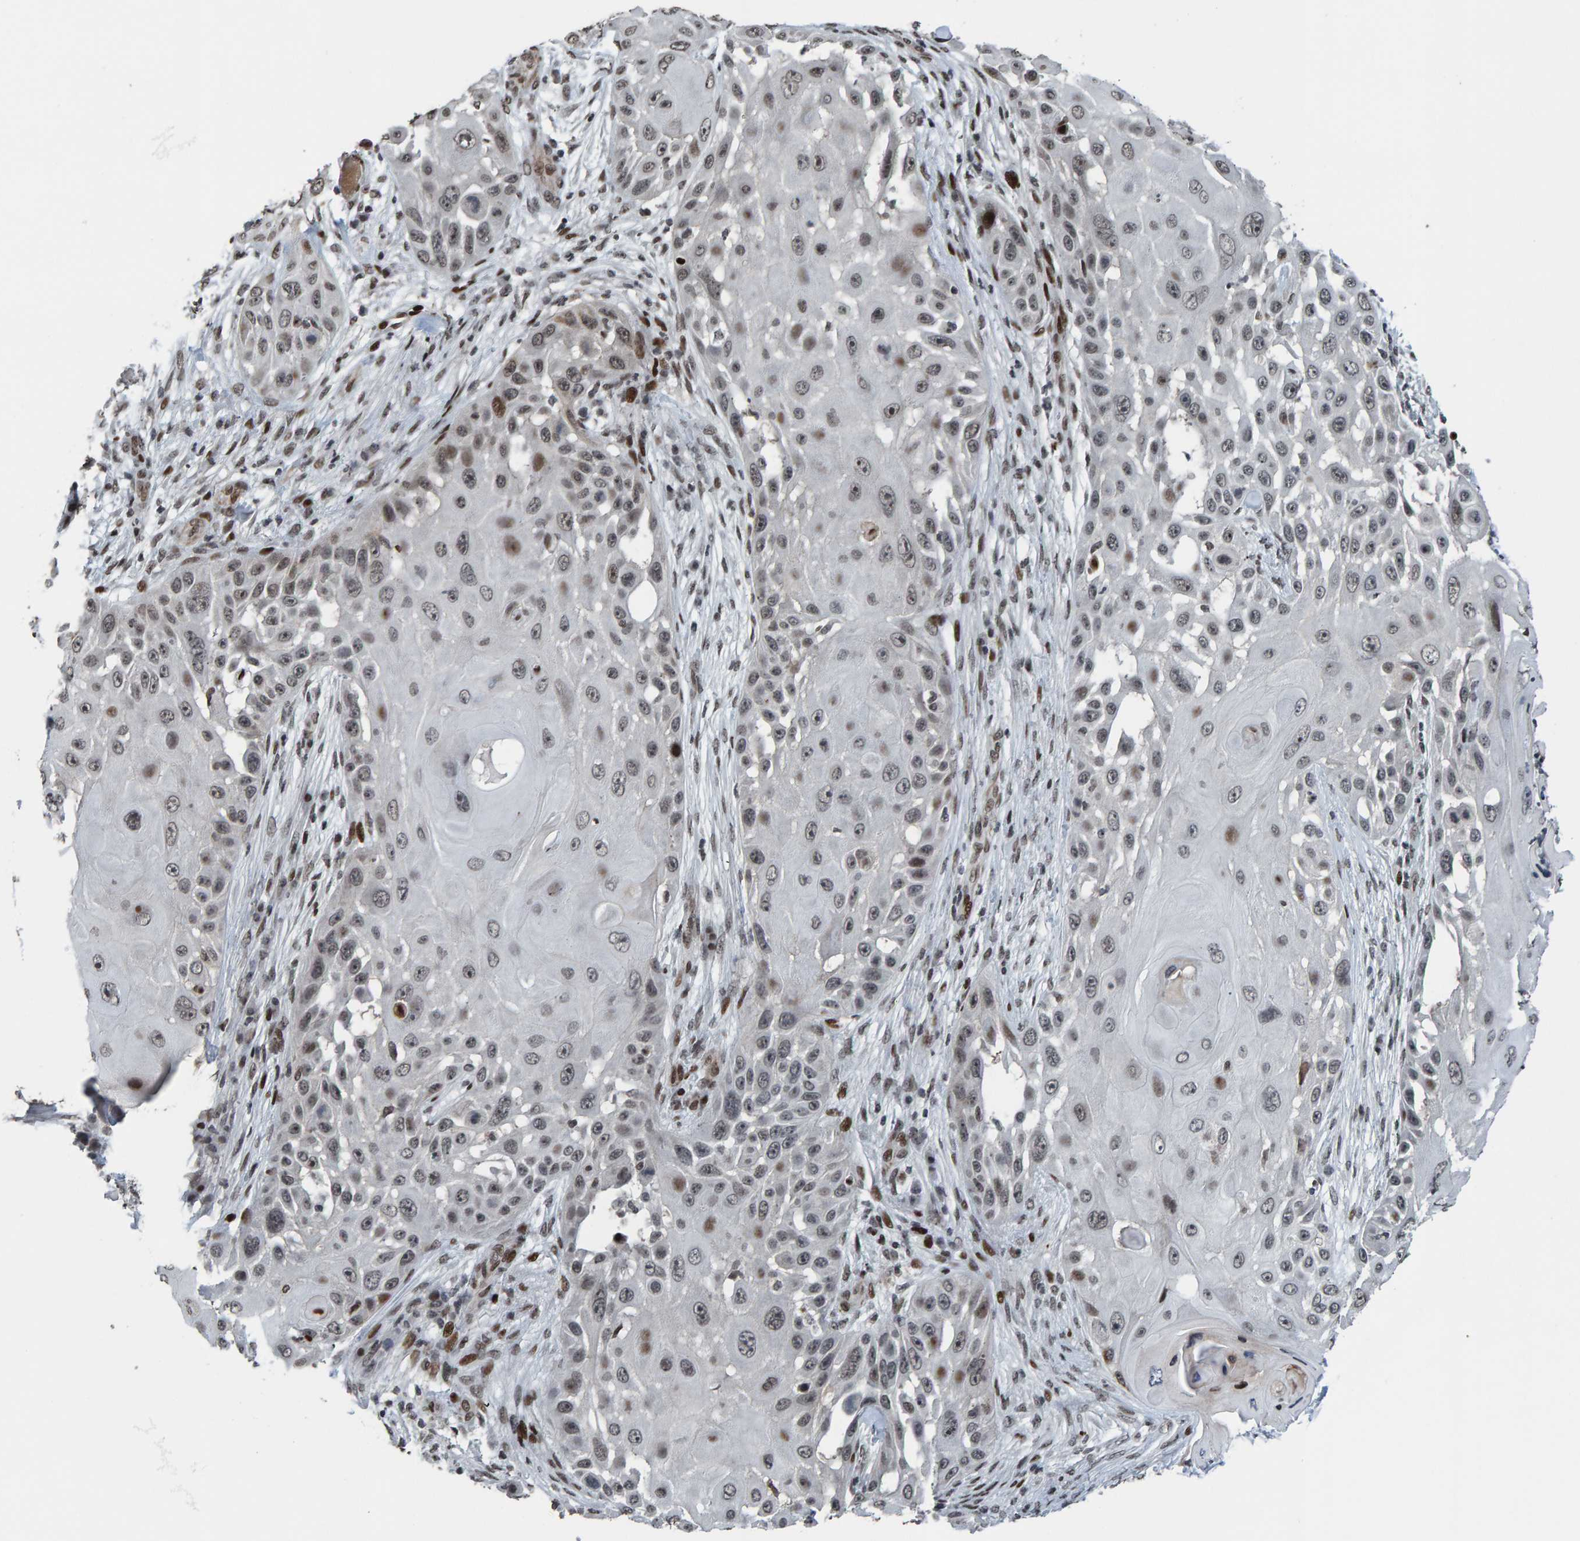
{"staining": {"intensity": "moderate", "quantity": "<25%", "location": "nuclear"}, "tissue": "skin cancer", "cell_type": "Tumor cells", "image_type": "cancer", "snomed": [{"axis": "morphology", "description": "Squamous cell carcinoma, NOS"}, {"axis": "topography", "description": "Skin"}], "caption": "A brown stain highlights moderate nuclear positivity of a protein in human skin squamous cell carcinoma tumor cells. (DAB (3,3'-diaminobenzidine) IHC with brightfield microscopy, high magnification).", "gene": "ZNF366", "patient": {"sex": "female", "age": 44}}